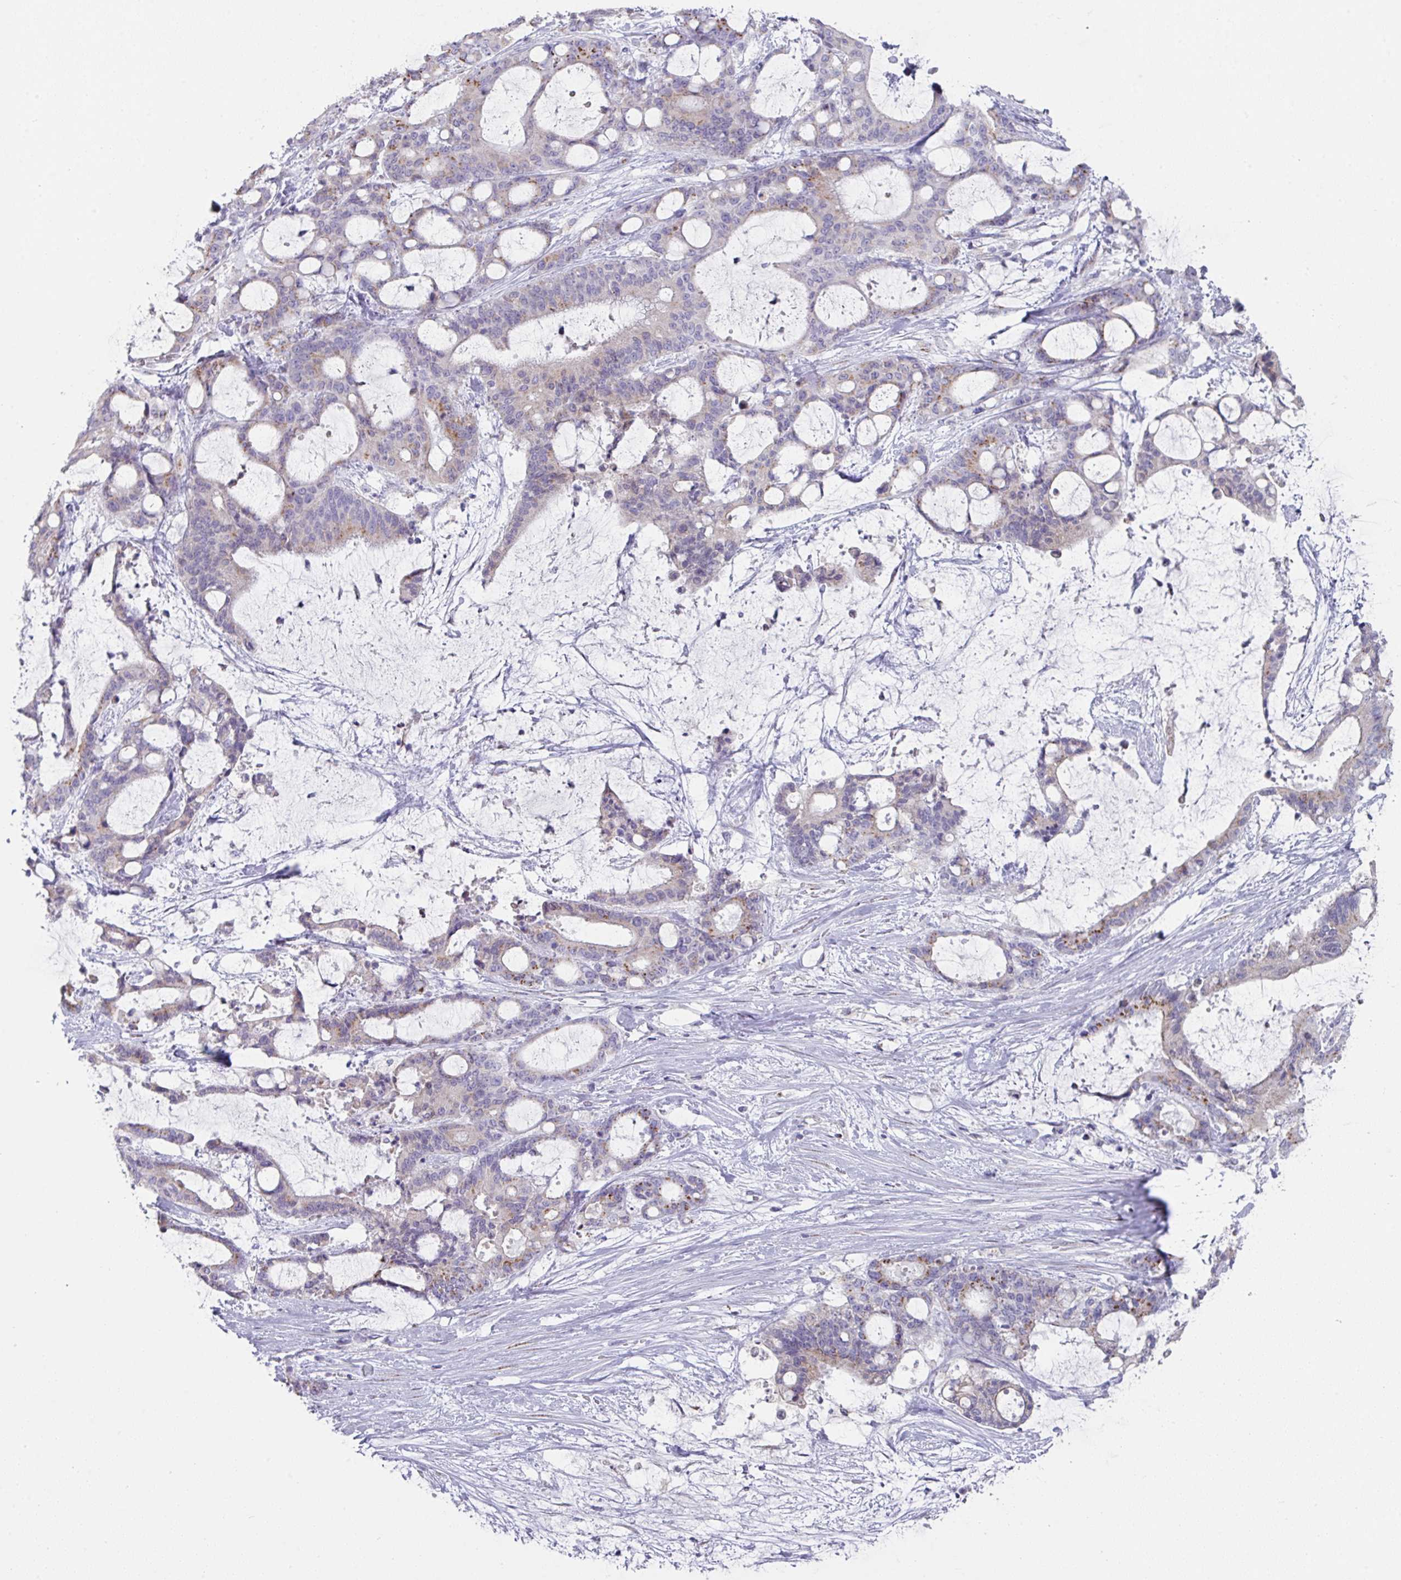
{"staining": {"intensity": "moderate", "quantity": "<25%", "location": "cytoplasmic/membranous"}, "tissue": "liver cancer", "cell_type": "Tumor cells", "image_type": "cancer", "snomed": [{"axis": "morphology", "description": "Normal tissue, NOS"}, {"axis": "morphology", "description": "Cholangiocarcinoma"}, {"axis": "topography", "description": "Liver"}, {"axis": "topography", "description": "Peripheral nerve tissue"}], "caption": "The immunohistochemical stain labels moderate cytoplasmic/membranous staining in tumor cells of cholangiocarcinoma (liver) tissue. Using DAB (3,3'-diaminobenzidine) (brown) and hematoxylin (blue) stains, captured at high magnification using brightfield microscopy.", "gene": "VKORC1L1", "patient": {"sex": "female", "age": 73}}